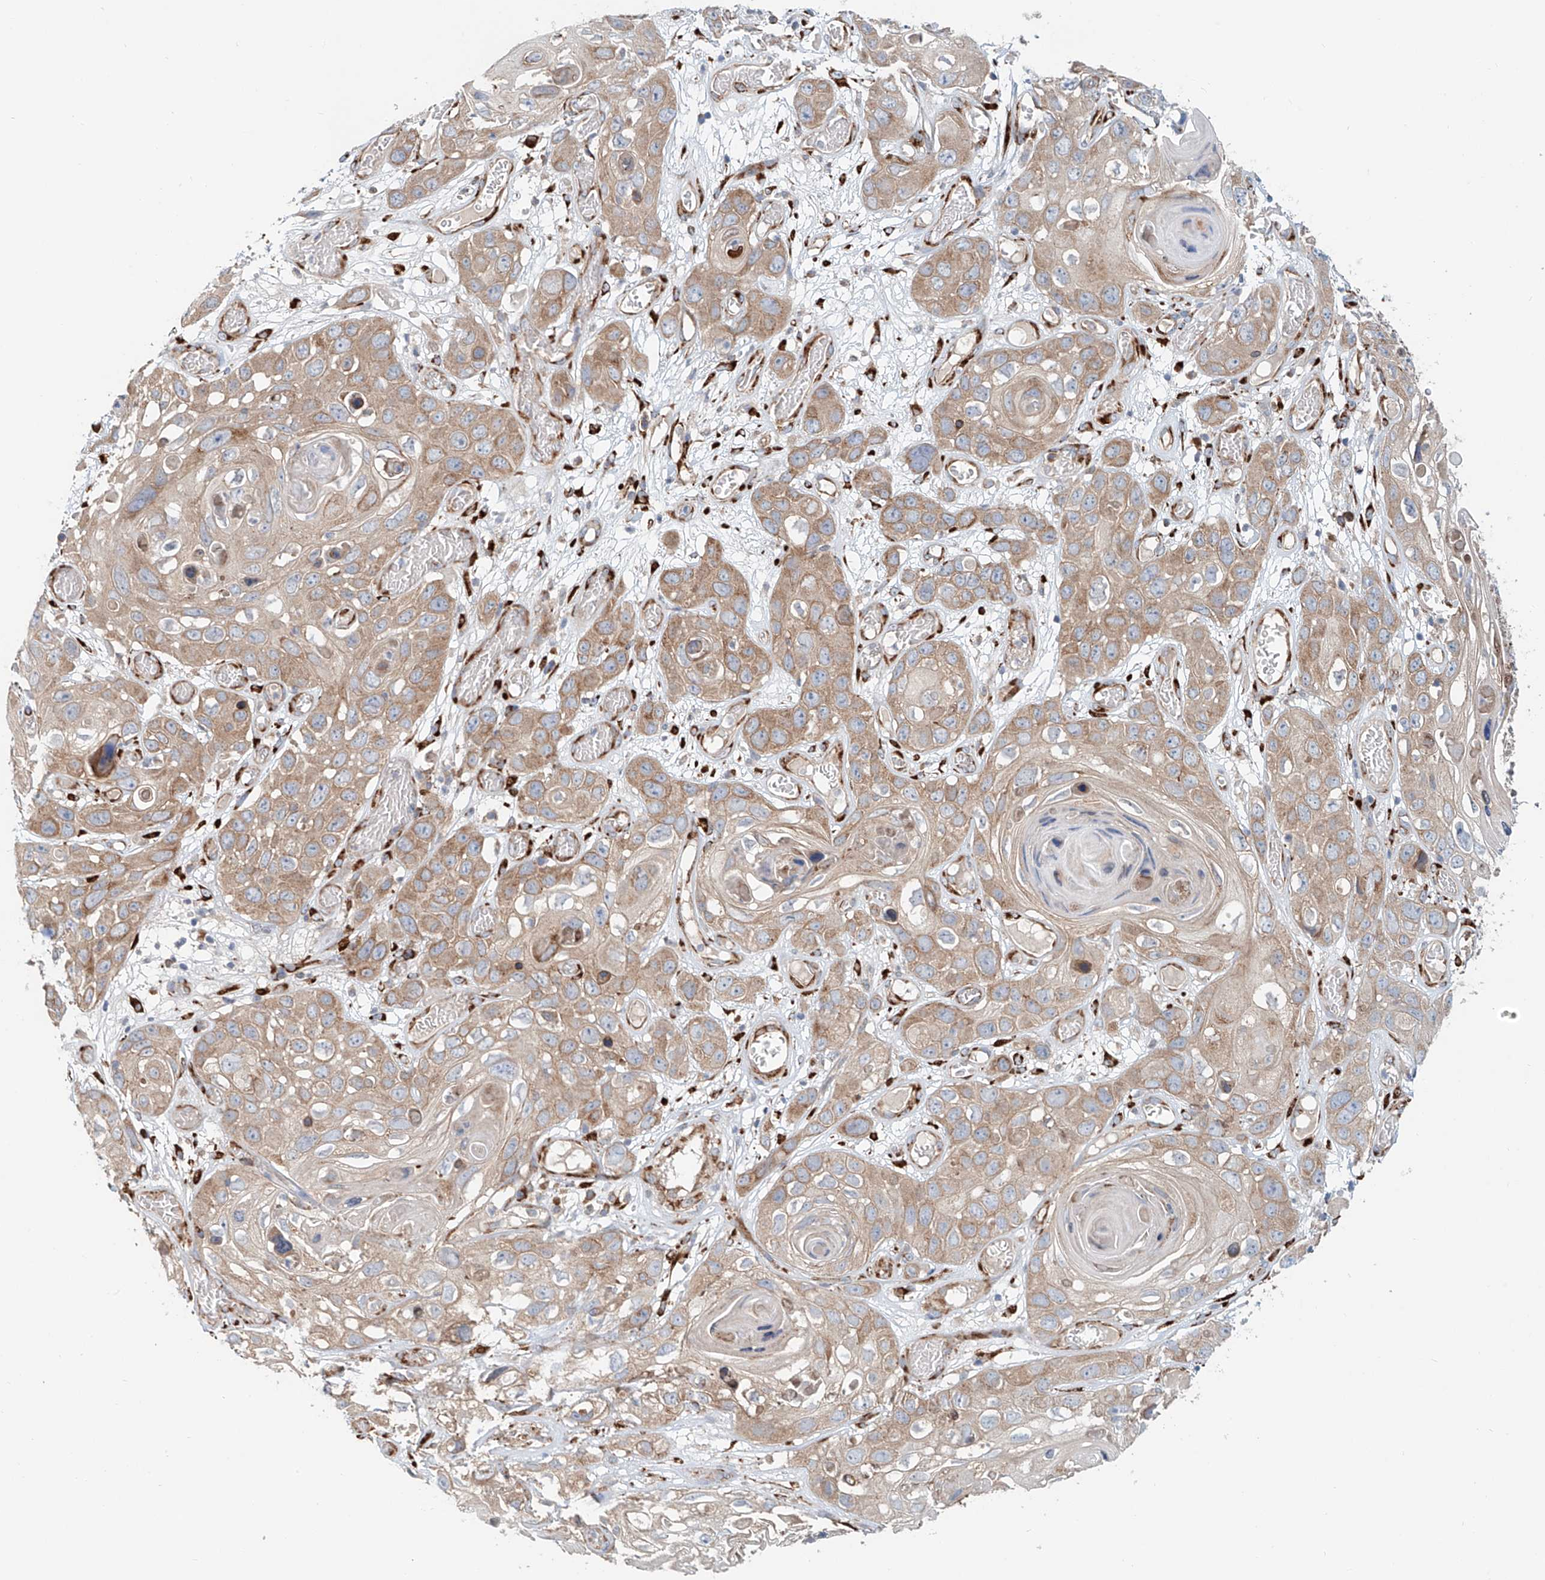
{"staining": {"intensity": "moderate", "quantity": ">75%", "location": "cytoplasmic/membranous"}, "tissue": "skin cancer", "cell_type": "Tumor cells", "image_type": "cancer", "snomed": [{"axis": "morphology", "description": "Squamous cell carcinoma, NOS"}, {"axis": "topography", "description": "Skin"}], "caption": "Immunohistochemical staining of skin cancer (squamous cell carcinoma) exhibits medium levels of moderate cytoplasmic/membranous protein positivity in approximately >75% of tumor cells.", "gene": "SNAP29", "patient": {"sex": "male", "age": 55}}